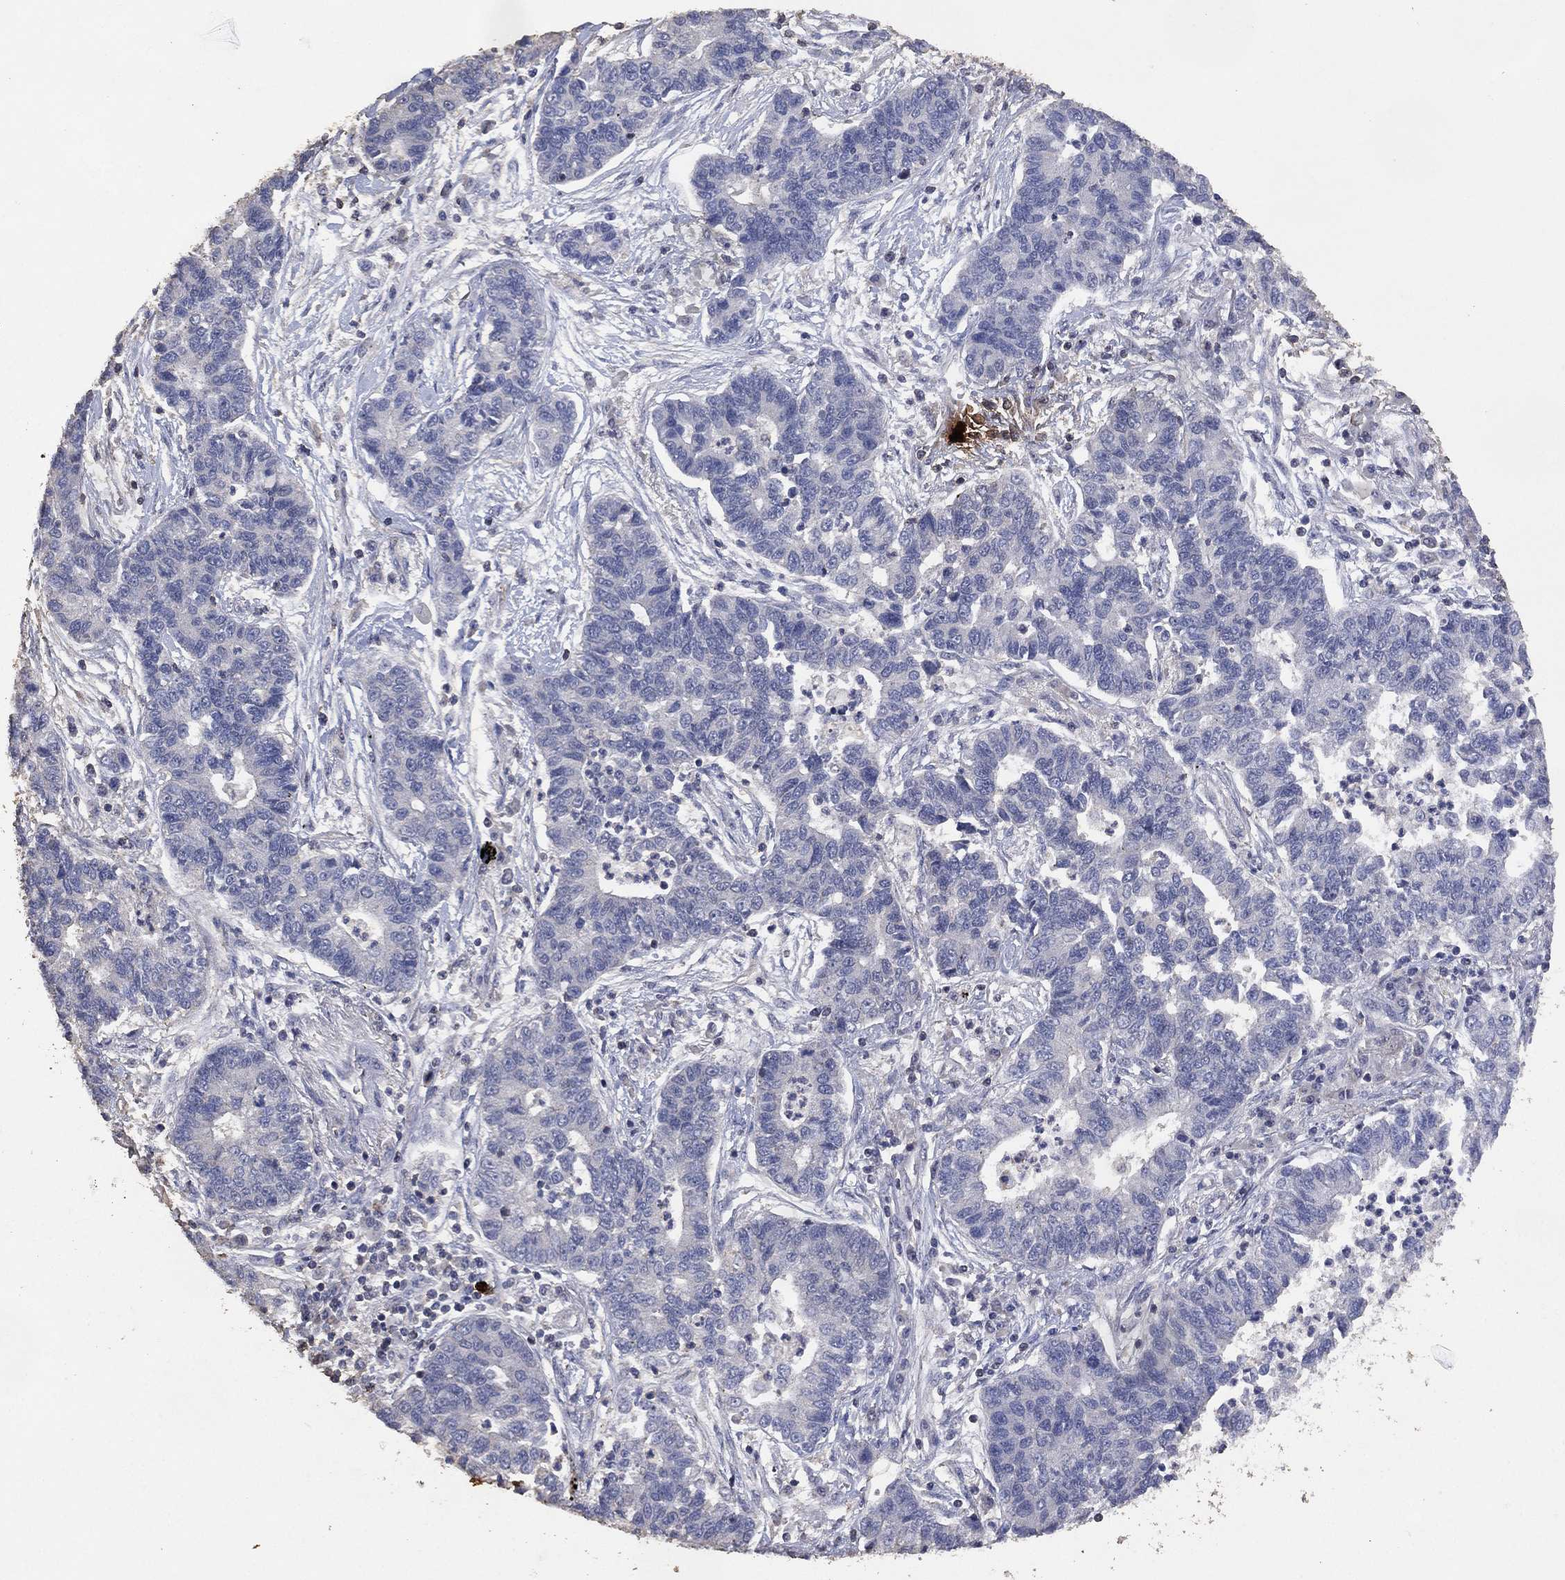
{"staining": {"intensity": "negative", "quantity": "none", "location": "none"}, "tissue": "lung cancer", "cell_type": "Tumor cells", "image_type": "cancer", "snomed": [{"axis": "morphology", "description": "Adenocarcinoma, NOS"}, {"axis": "topography", "description": "Lung"}], "caption": "An immunohistochemistry (IHC) micrograph of lung adenocarcinoma is shown. There is no staining in tumor cells of lung adenocarcinoma.", "gene": "ADPRHL1", "patient": {"sex": "female", "age": 57}}